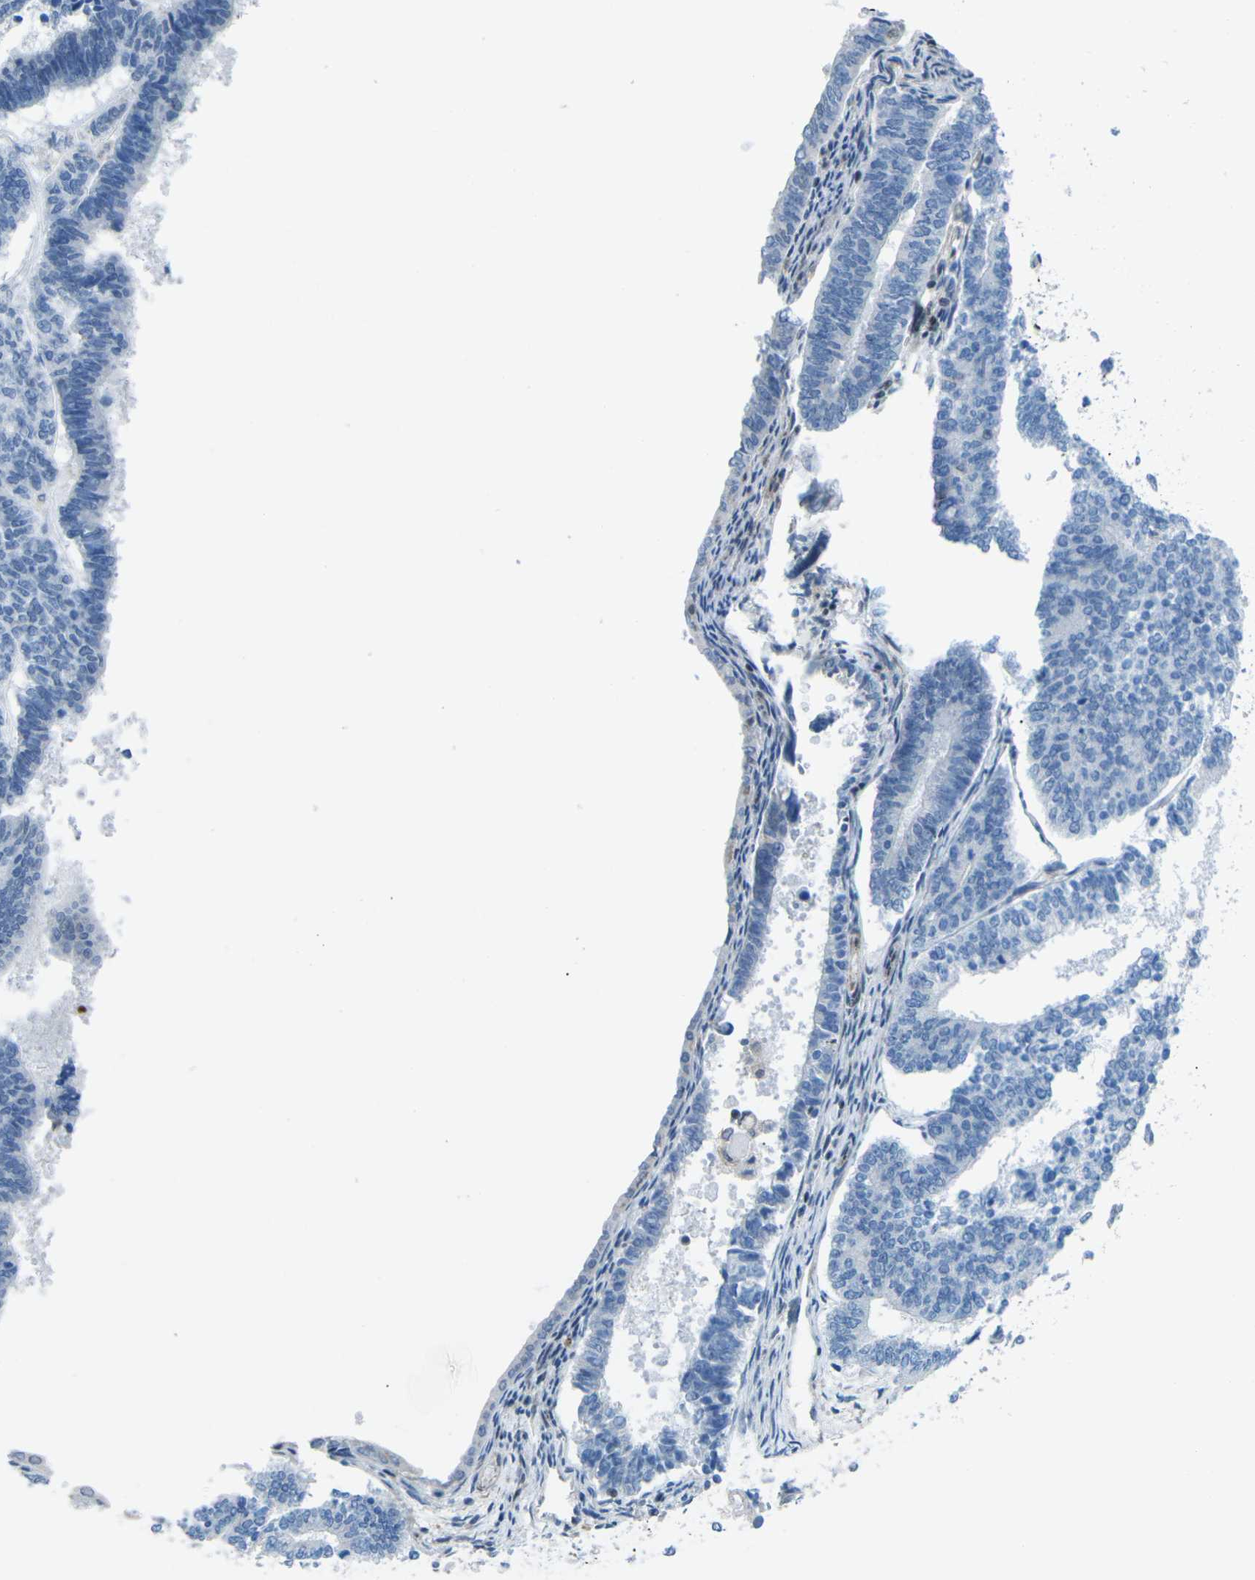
{"staining": {"intensity": "negative", "quantity": "none", "location": "none"}, "tissue": "endometrial cancer", "cell_type": "Tumor cells", "image_type": "cancer", "snomed": [{"axis": "morphology", "description": "Adenocarcinoma, NOS"}, {"axis": "topography", "description": "Endometrium"}], "caption": "IHC micrograph of neoplastic tissue: endometrial cancer stained with DAB shows no significant protein positivity in tumor cells.", "gene": "MBNL1", "patient": {"sex": "female", "age": 70}}